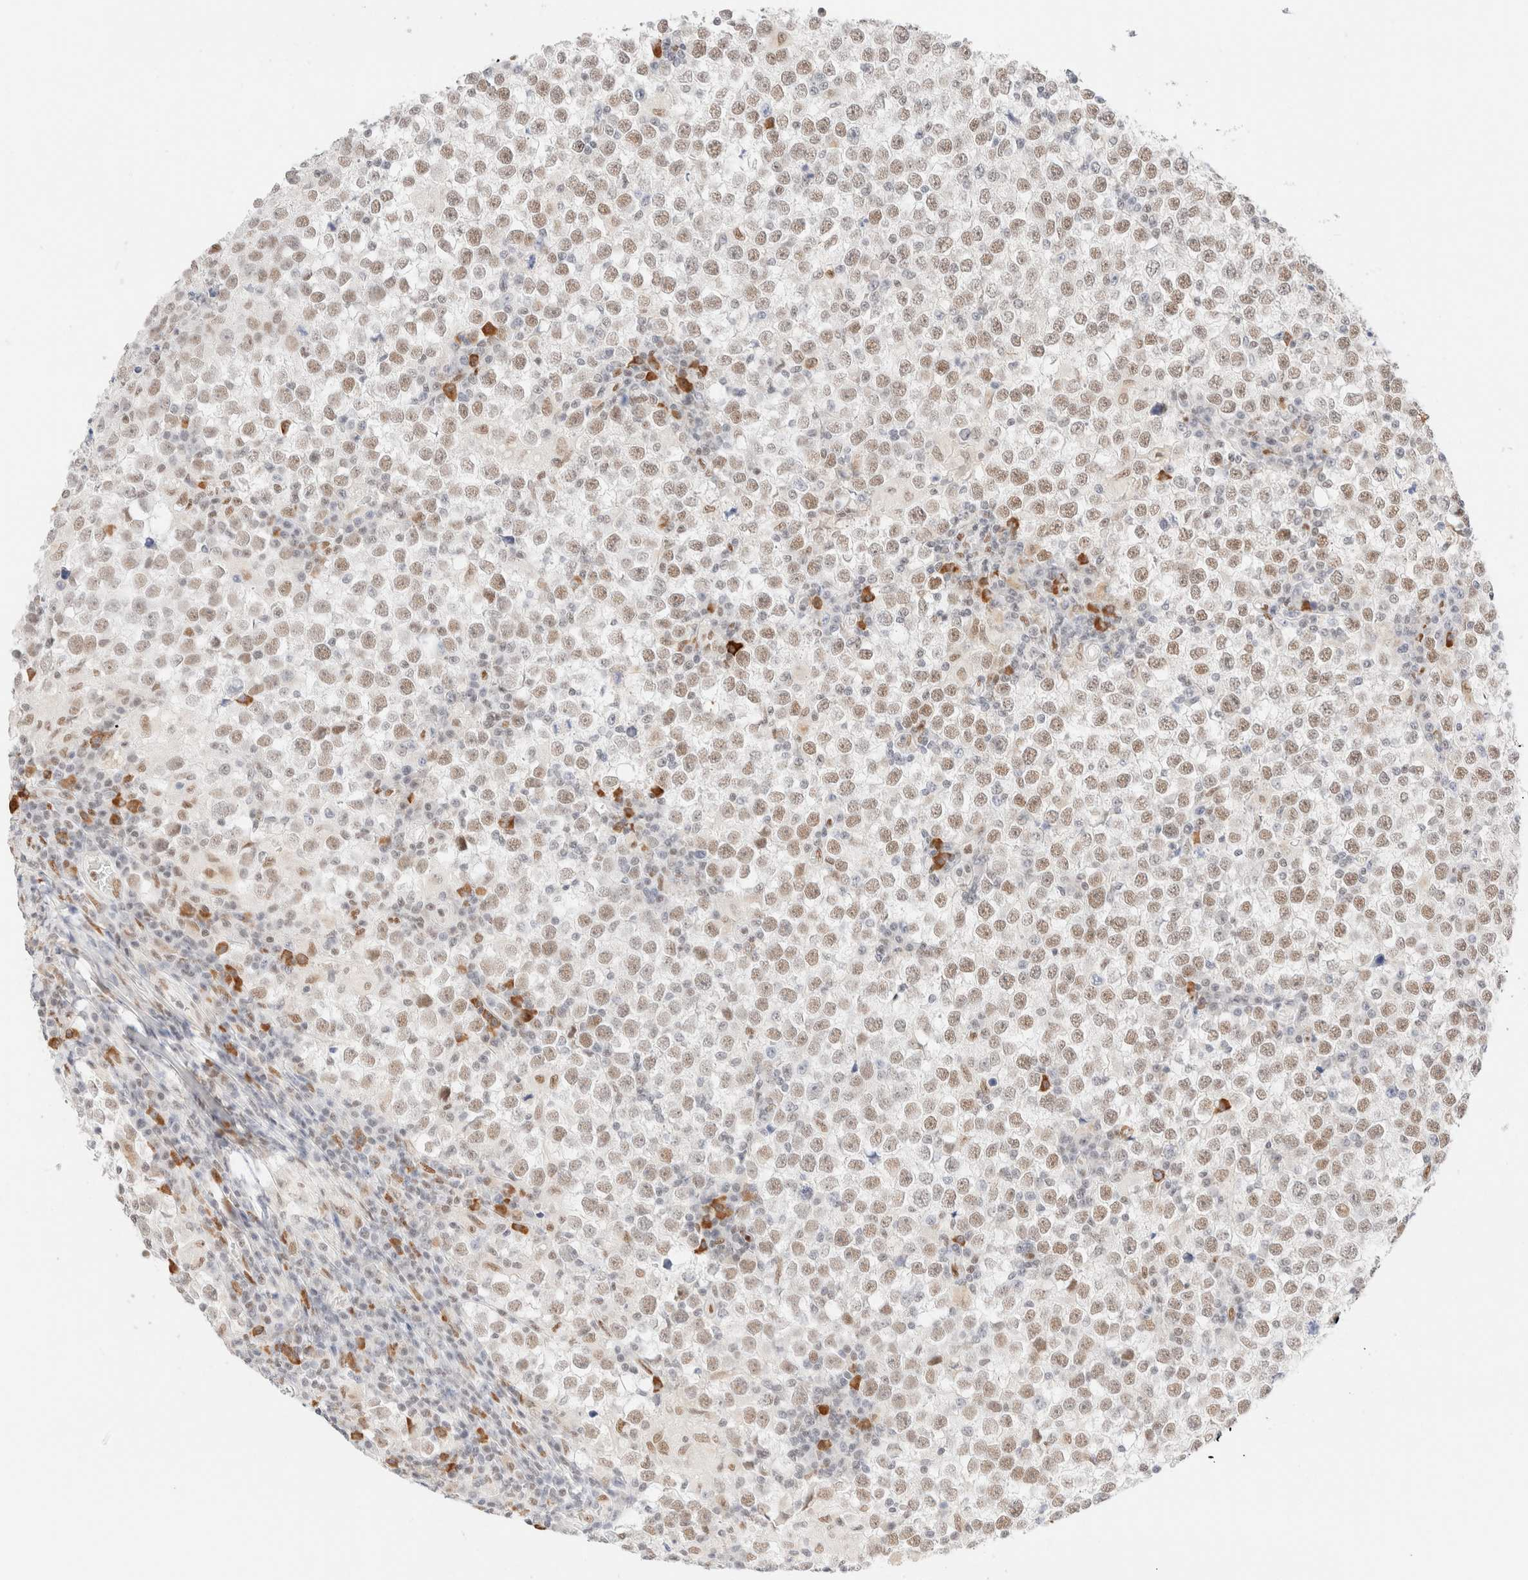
{"staining": {"intensity": "moderate", "quantity": ">75%", "location": "nuclear"}, "tissue": "testis cancer", "cell_type": "Tumor cells", "image_type": "cancer", "snomed": [{"axis": "morphology", "description": "Seminoma, NOS"}, {"axis": "topography", "description": "Testis"}], "caption": "High-power microscopy captured an IHC micrograph of testis cancer, revealing moderate nuclear staining in about >75% of tumor cells. (DAB (3,3'-diaminobenzidine) IHC with brightfield microscopy, high magnification).", "gene": "CIC", "patient": {"sex": "male", "age": 65}}